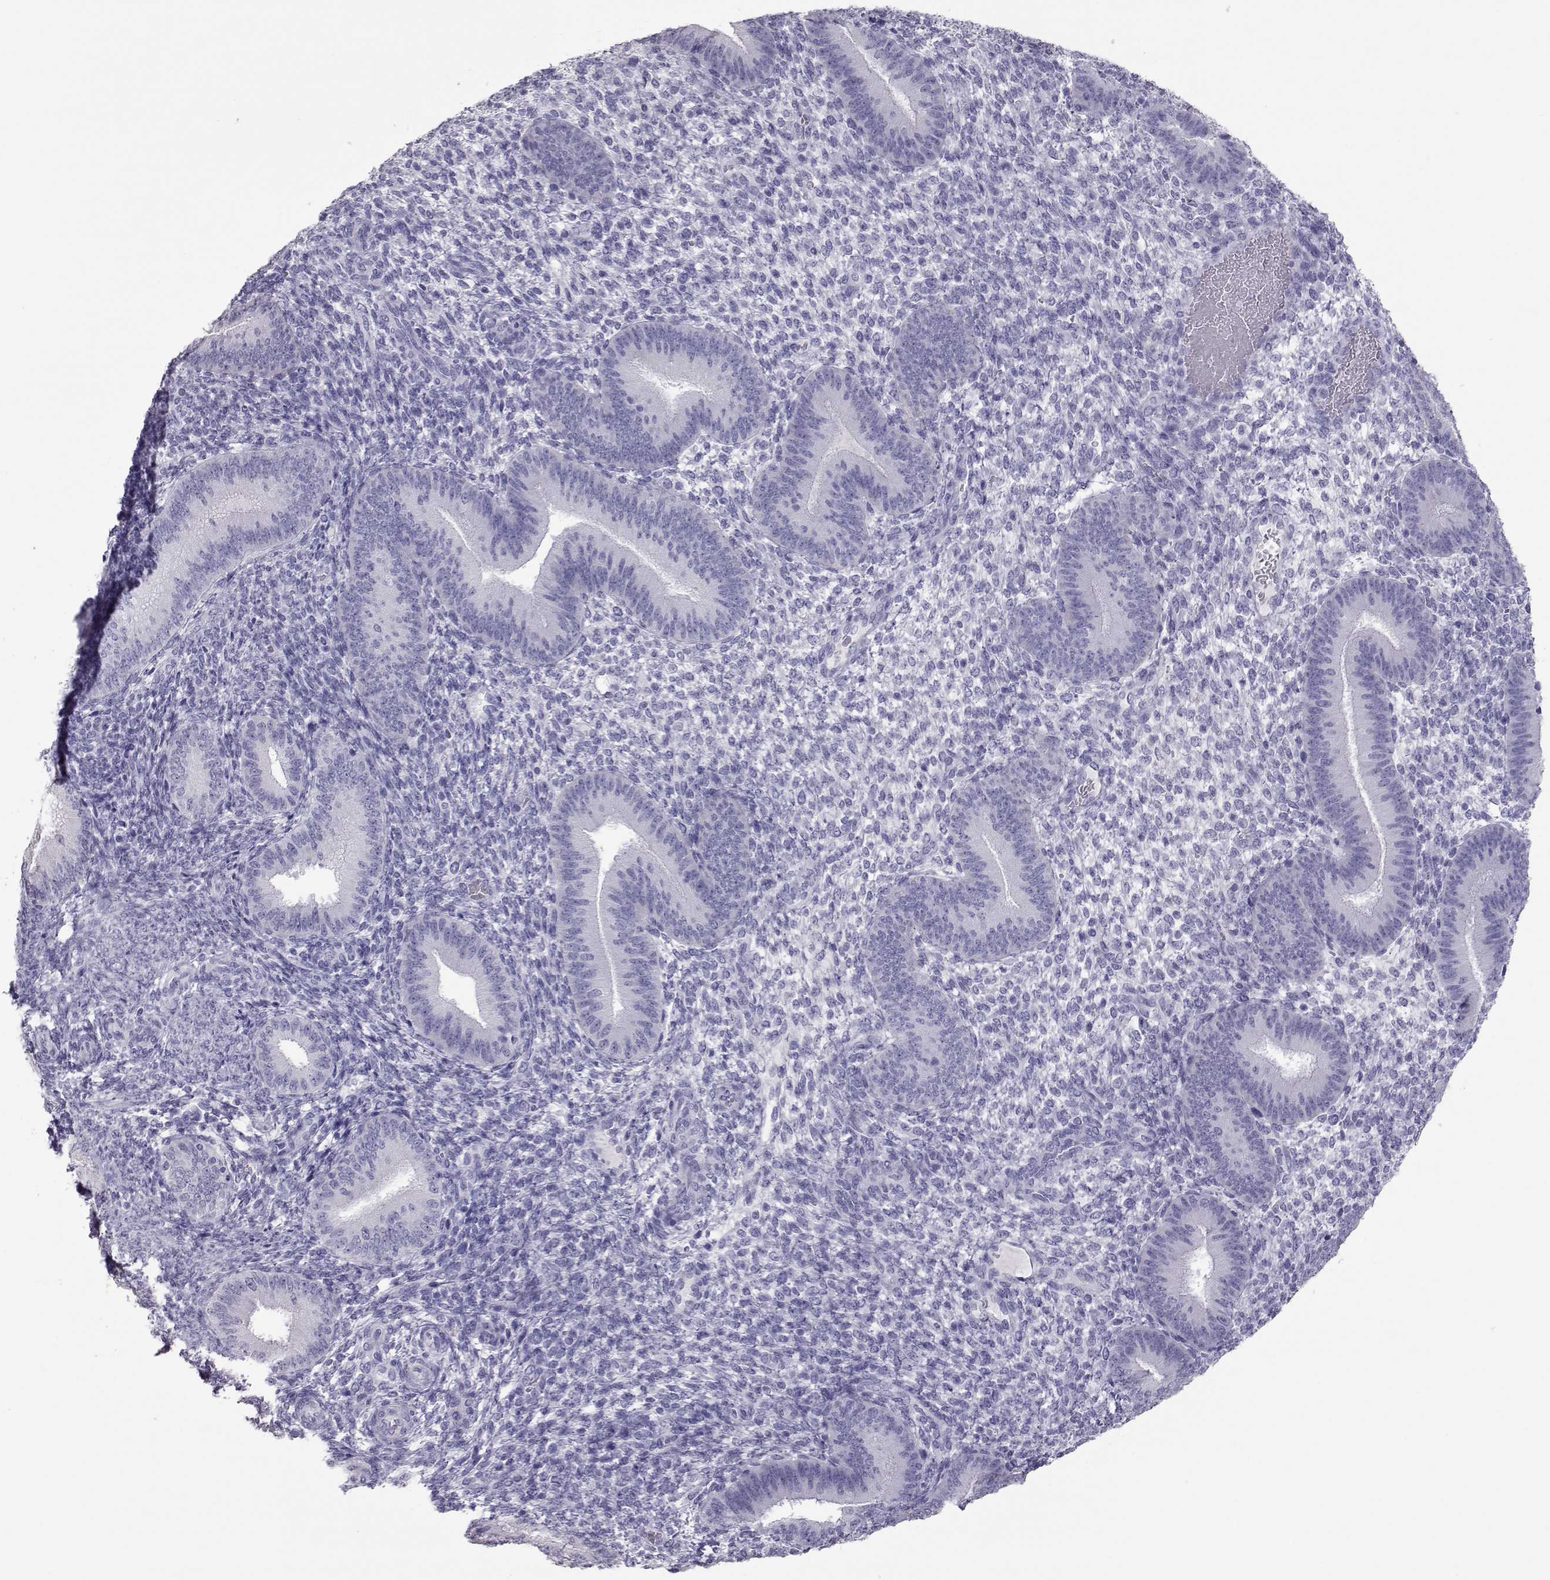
{"staining": {"intensity": "negative", "quantity": "none", "location": "none"}, "tissue": "endometrium", "cell_type": "Cells in endometrial stroma", "image_type": "normal", "snomed": [{"axis": "morphology", "description": "Normal tissue, NOS"}, {"axis": "topography", "description": "Endometrium"}], "caption": "An IHC histopathology image of unremarkable endometrium is shown. There is no staining in cells in endometrial stroma of endometrium. (Immunohistochemistry (ihc), brightfield microscopy, high magnification).", "gene": "PMCH", "patient": {"sex": "female", "age": 39}}